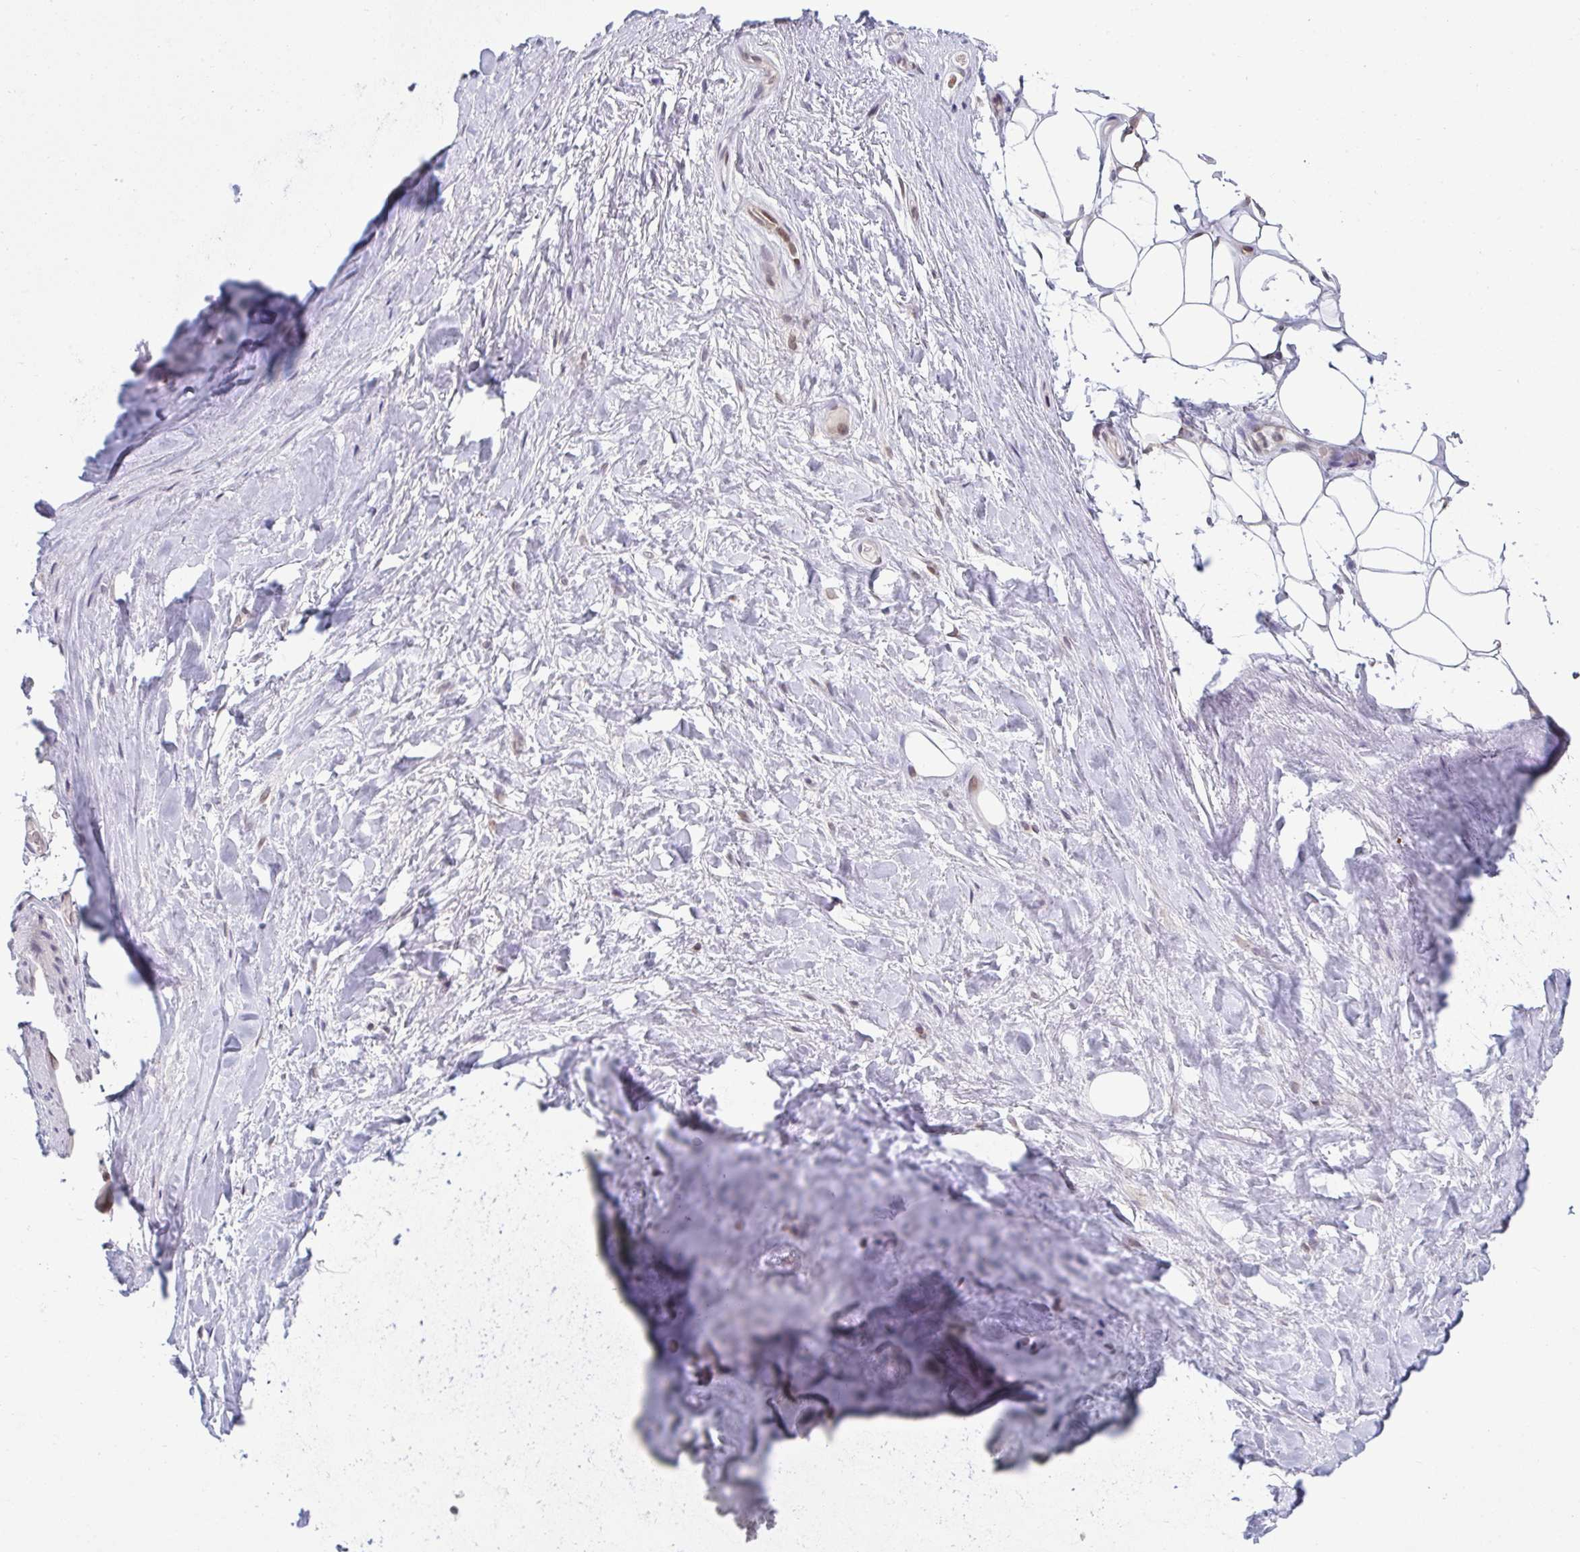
{"staining": {"intensity": "weak", "quantity": "25%-75%", "location": "cytoplasmic/membranous,nuclear"}, "tissue": "adipose tissue", "cell_type": "Adipocytes", "image_type": "normal", "snomed": [{"axis": "morphology", "description": "Normal tissue, NOS"}, {"axis": "topography", "description": "Lymph node"}, {"axis": "topography", "description": "Cartilage tissue"}, {"axis": "topography", "description": "Nasopharynx"}], "caption": "Immunohistochemical staining of normal human adipose tissue demonstrates weak cytoplasmic/membranous,nuclear protein staining in about 25%-75% of adipocytes.", "gene": "RANBP2", "patient": {"sex": "male", "age": 63}}